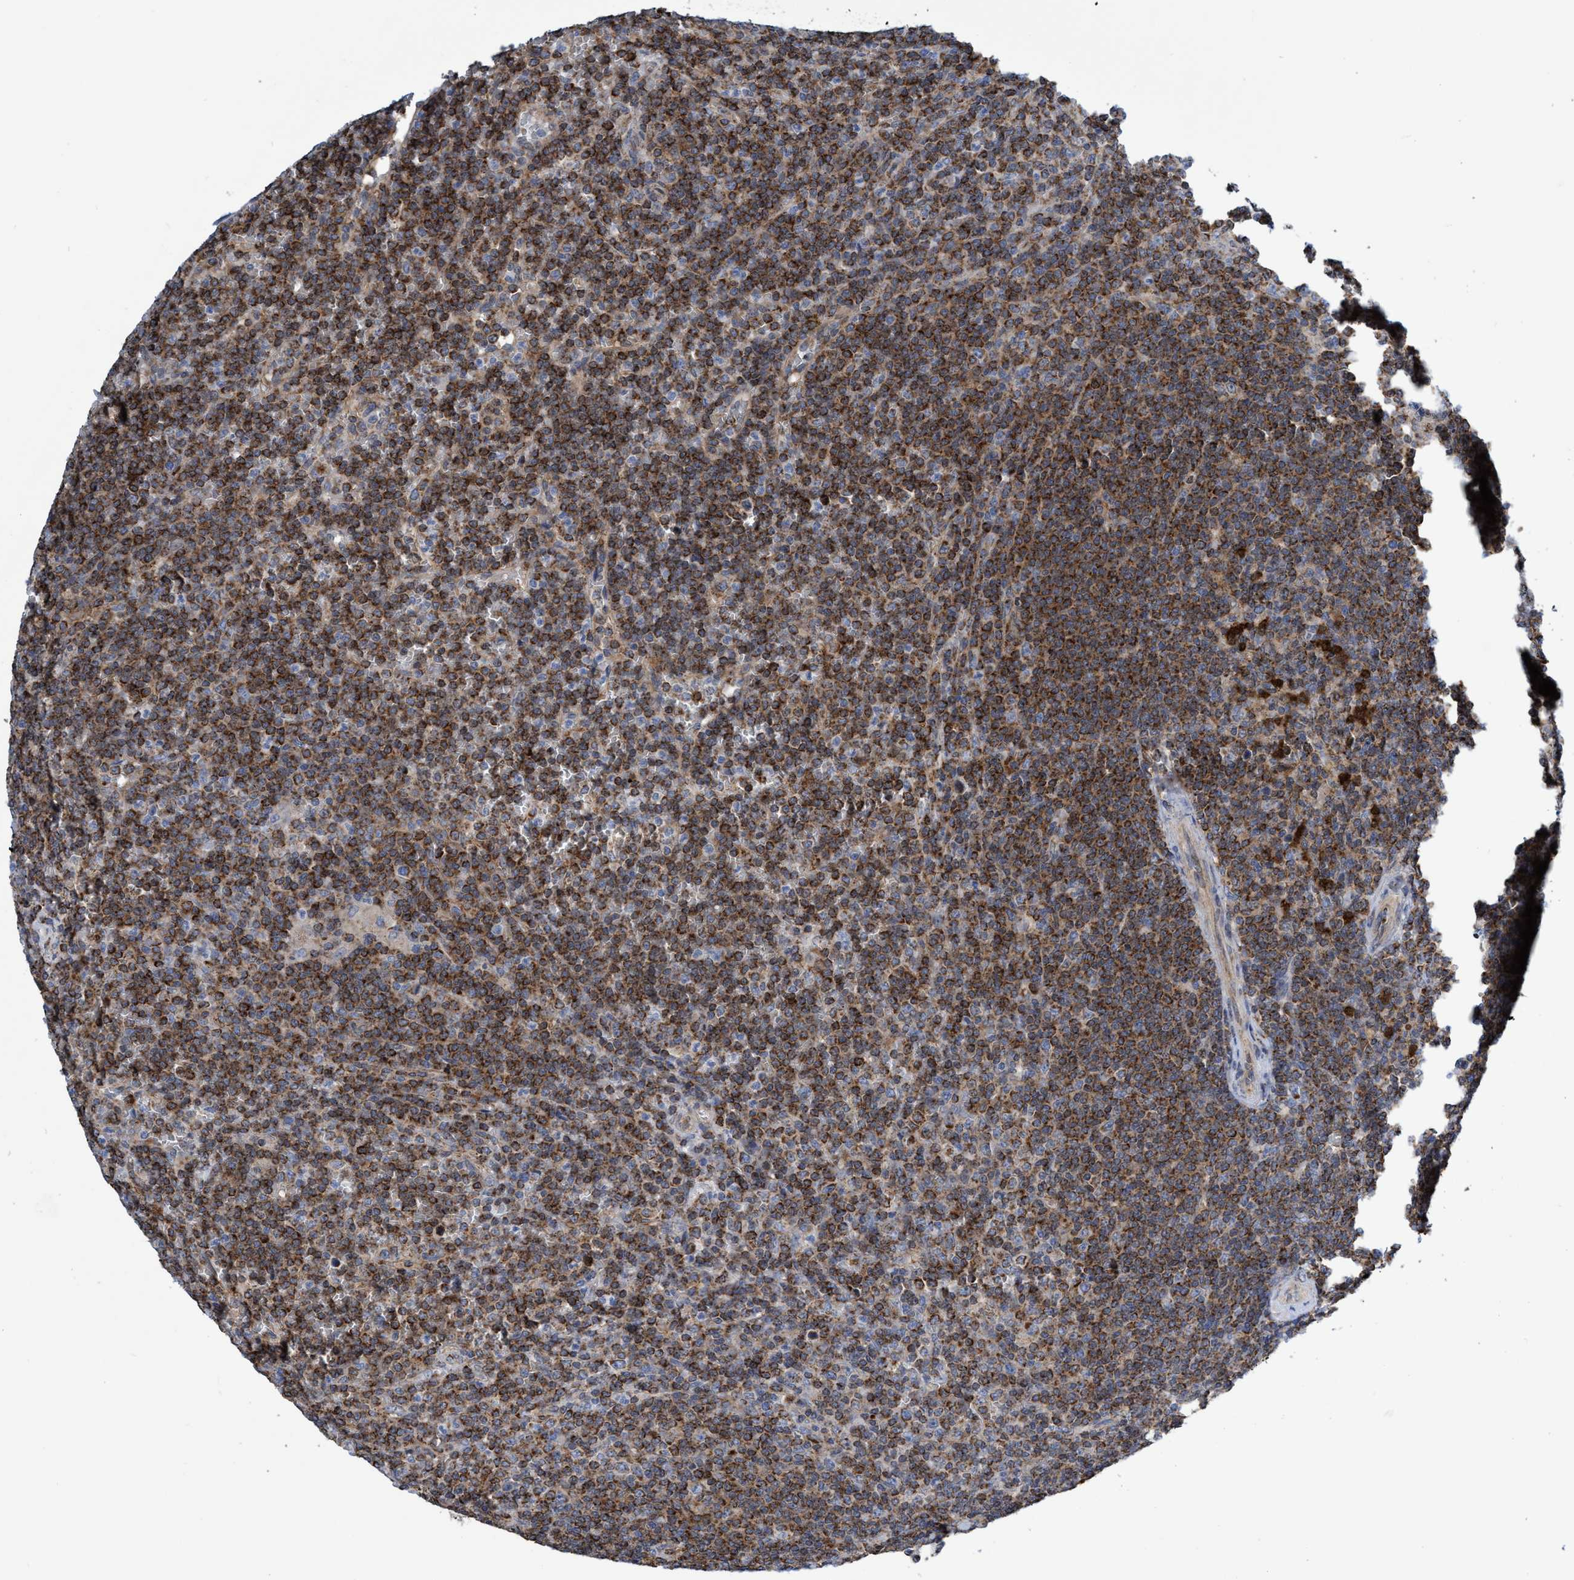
{"staining": {"intensity": "strong", "quantity": ">75%", "location": "cytoplasmic/membranous,nuclear"}, "tissue": "lymphoma", "cell_type": "Tumor cells", "image_type": "cancer", "snomed": [{"axis": "morphology", "description": "Malignant lymphoma, non-Hodgkin's type, Low grade"}, {"axis": "topography", "description": "Spleen"}], "caption": "DAB immunohistochemical staining of malignant lymphoma, non-Hodgkin's type (low-grade) demonstrates strong cytoplasmic/membranous and nuclear protein positivity in approximately >75% of tumor cells. The protein of interest is stained brown, and the nuclei are stained in blue (DAB IHC with brightfield microscopy, high magnification).", "gene": "CRYZ", "patient": {"sex": "female", "age": 19}}